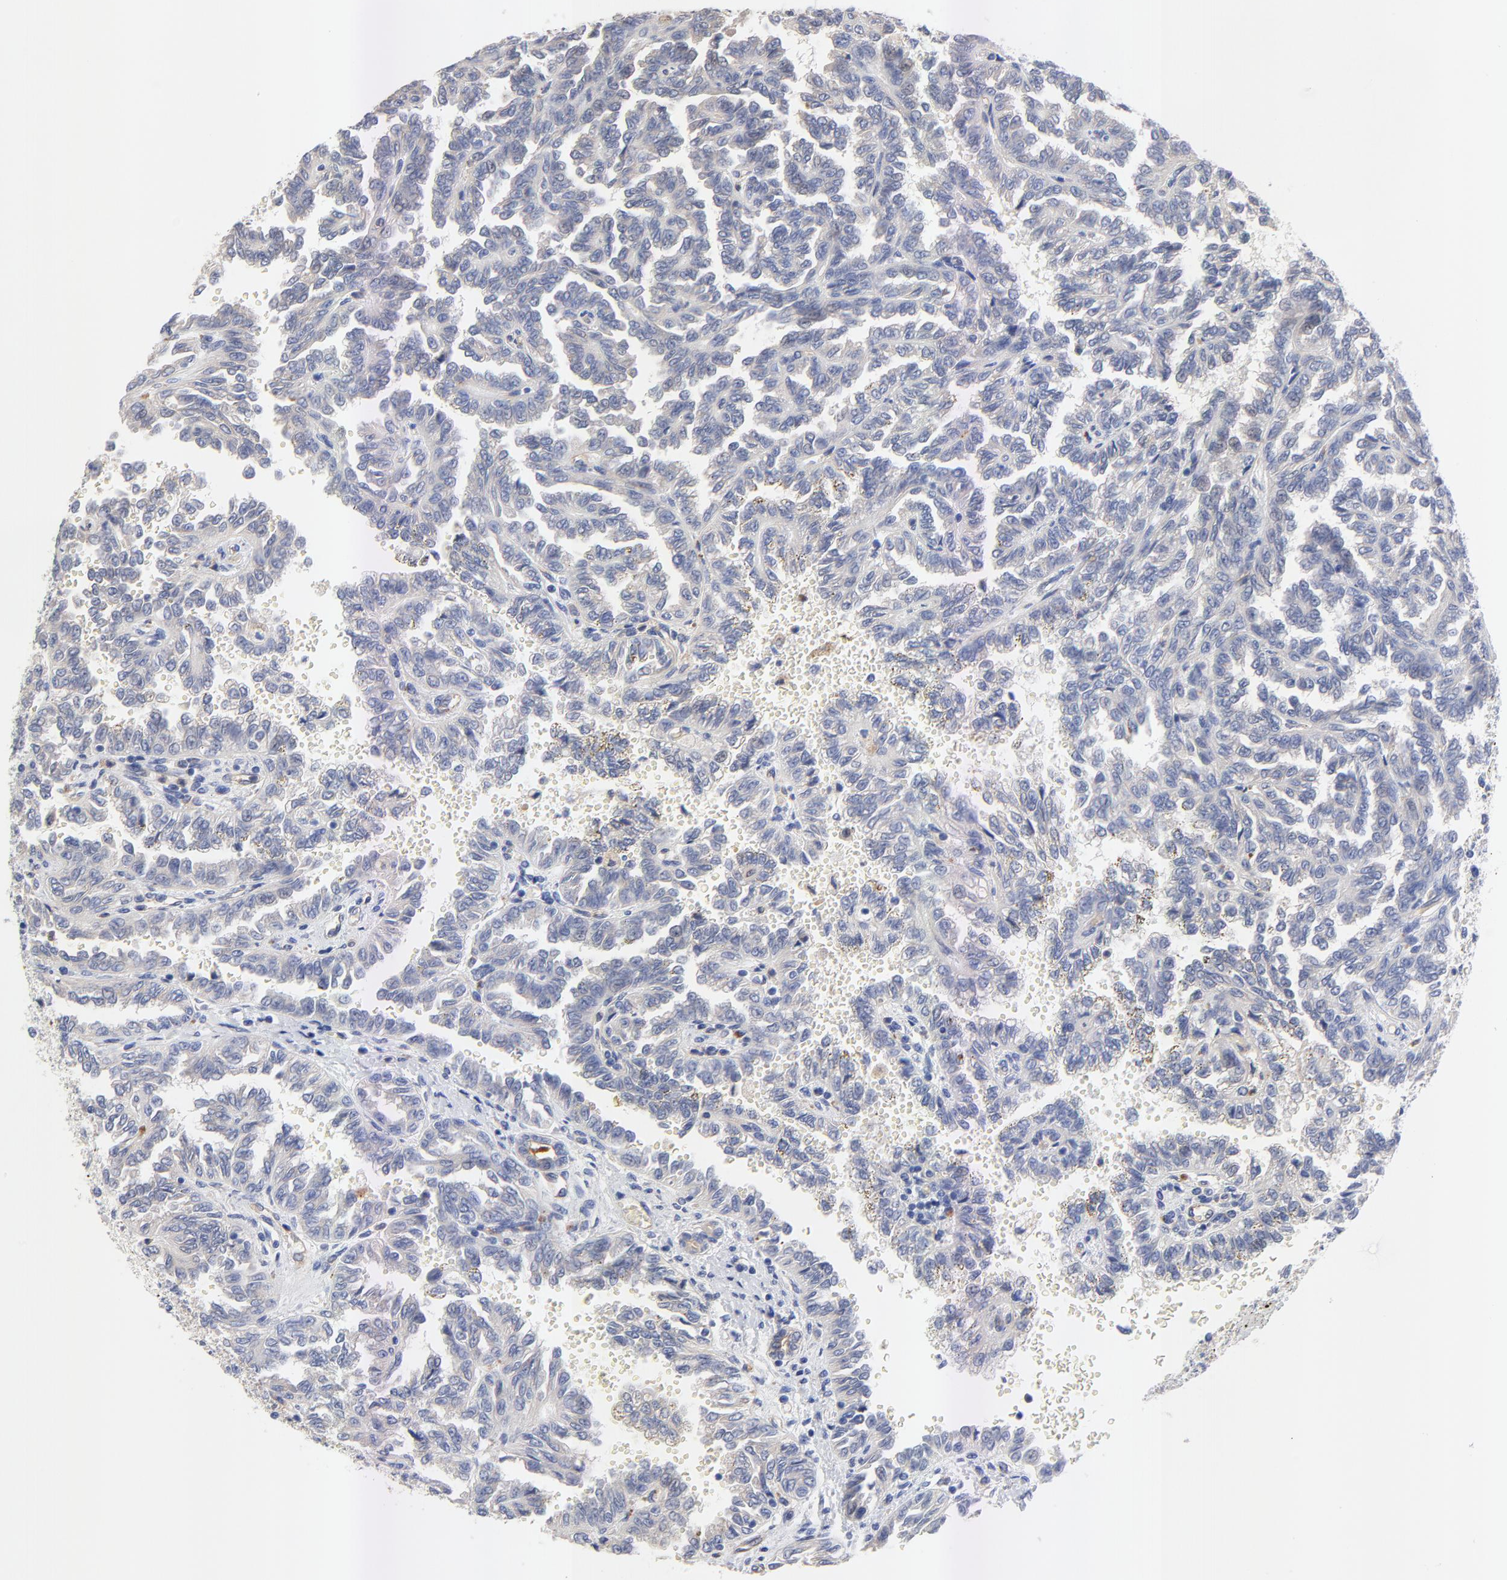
{"staining": {"intensity": "weak", "quantity": "<25%", "location": "cytoplasmic/membranous"}, "tissue": "renal cancer", "cell_type": "Tumor cells", "image_type": "cancer", "snomed": [{"axis": "morphology", "description": "Inflammation, NOS"}, {"axis": "morphology", "description": "Adenocarcinoma, NOS"}, {"axis": "topography", "description": "Kidney"}], "caption": "DAB immunohistochemical staining of human renal cancer shows no significant positivity in tumor cells. (Stains: DAB (3,3'-diaminobenzidine) IHC with hematoxylin counter stain, Microscopy: brightfield microscopy at high magnification).", "gene": "FBXL2", "patient": {"sex": "male", "age": 68}}